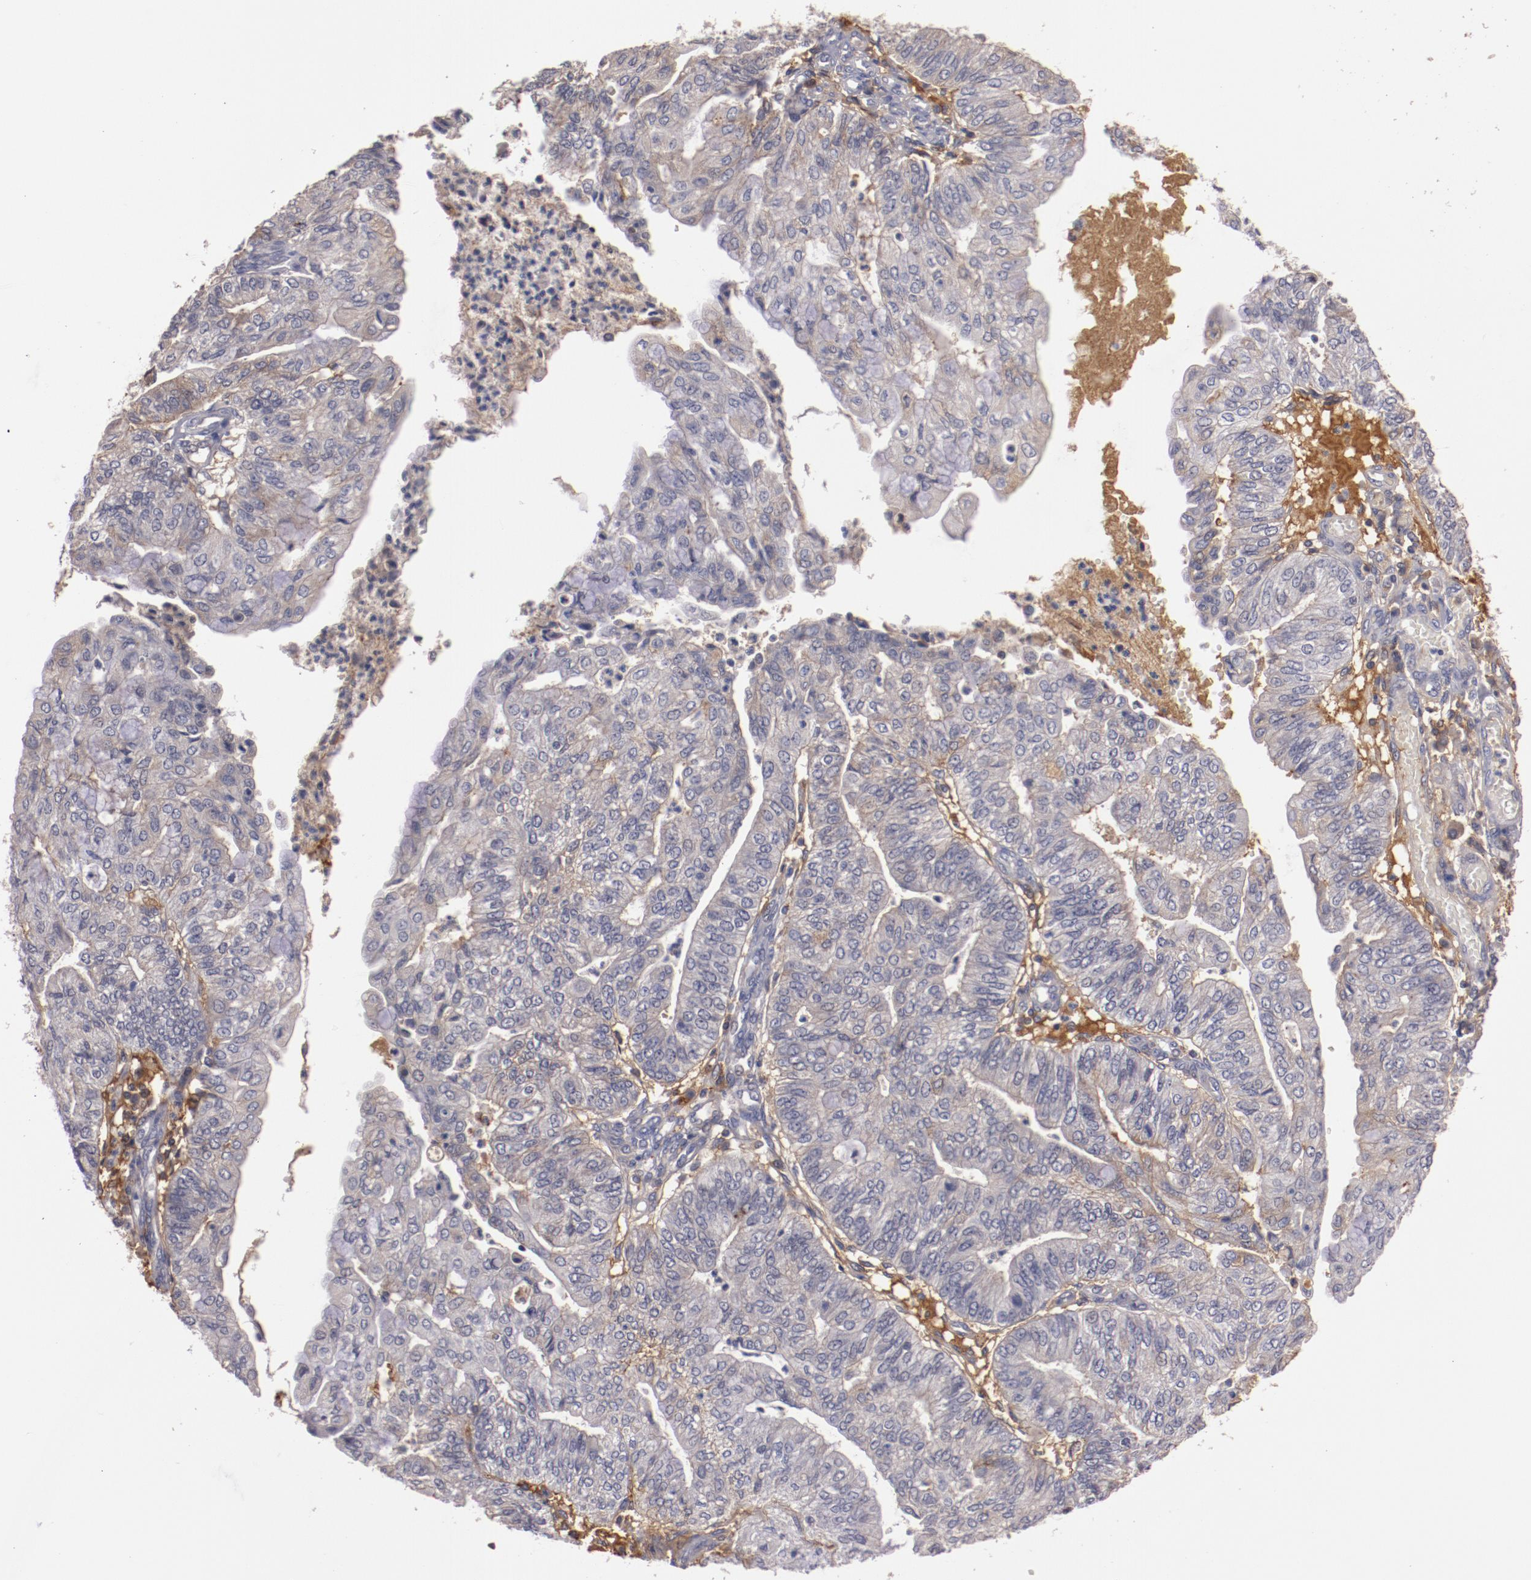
{"staining": {"intensity": "negative", "quantity": "none", "location": "none"}, "tissue": "endometrial cancer", "cell_type": "Tumor cells", "image_type": "cancer", "snomed": [{"axis": "morphology", "description": "Adenocarcinoma, NOS"}, {"axis": "topography", "description": "Endometrium"}], "caption": "IHC histopathology image of neoplastic tissue: human endometrial cancer stained with DAB (3,3'-diaminobenzidine) reveals no significant protein staining in tumor cells.", "gene": "MBL2", "patient": {"sex": "female", "age": 59}}